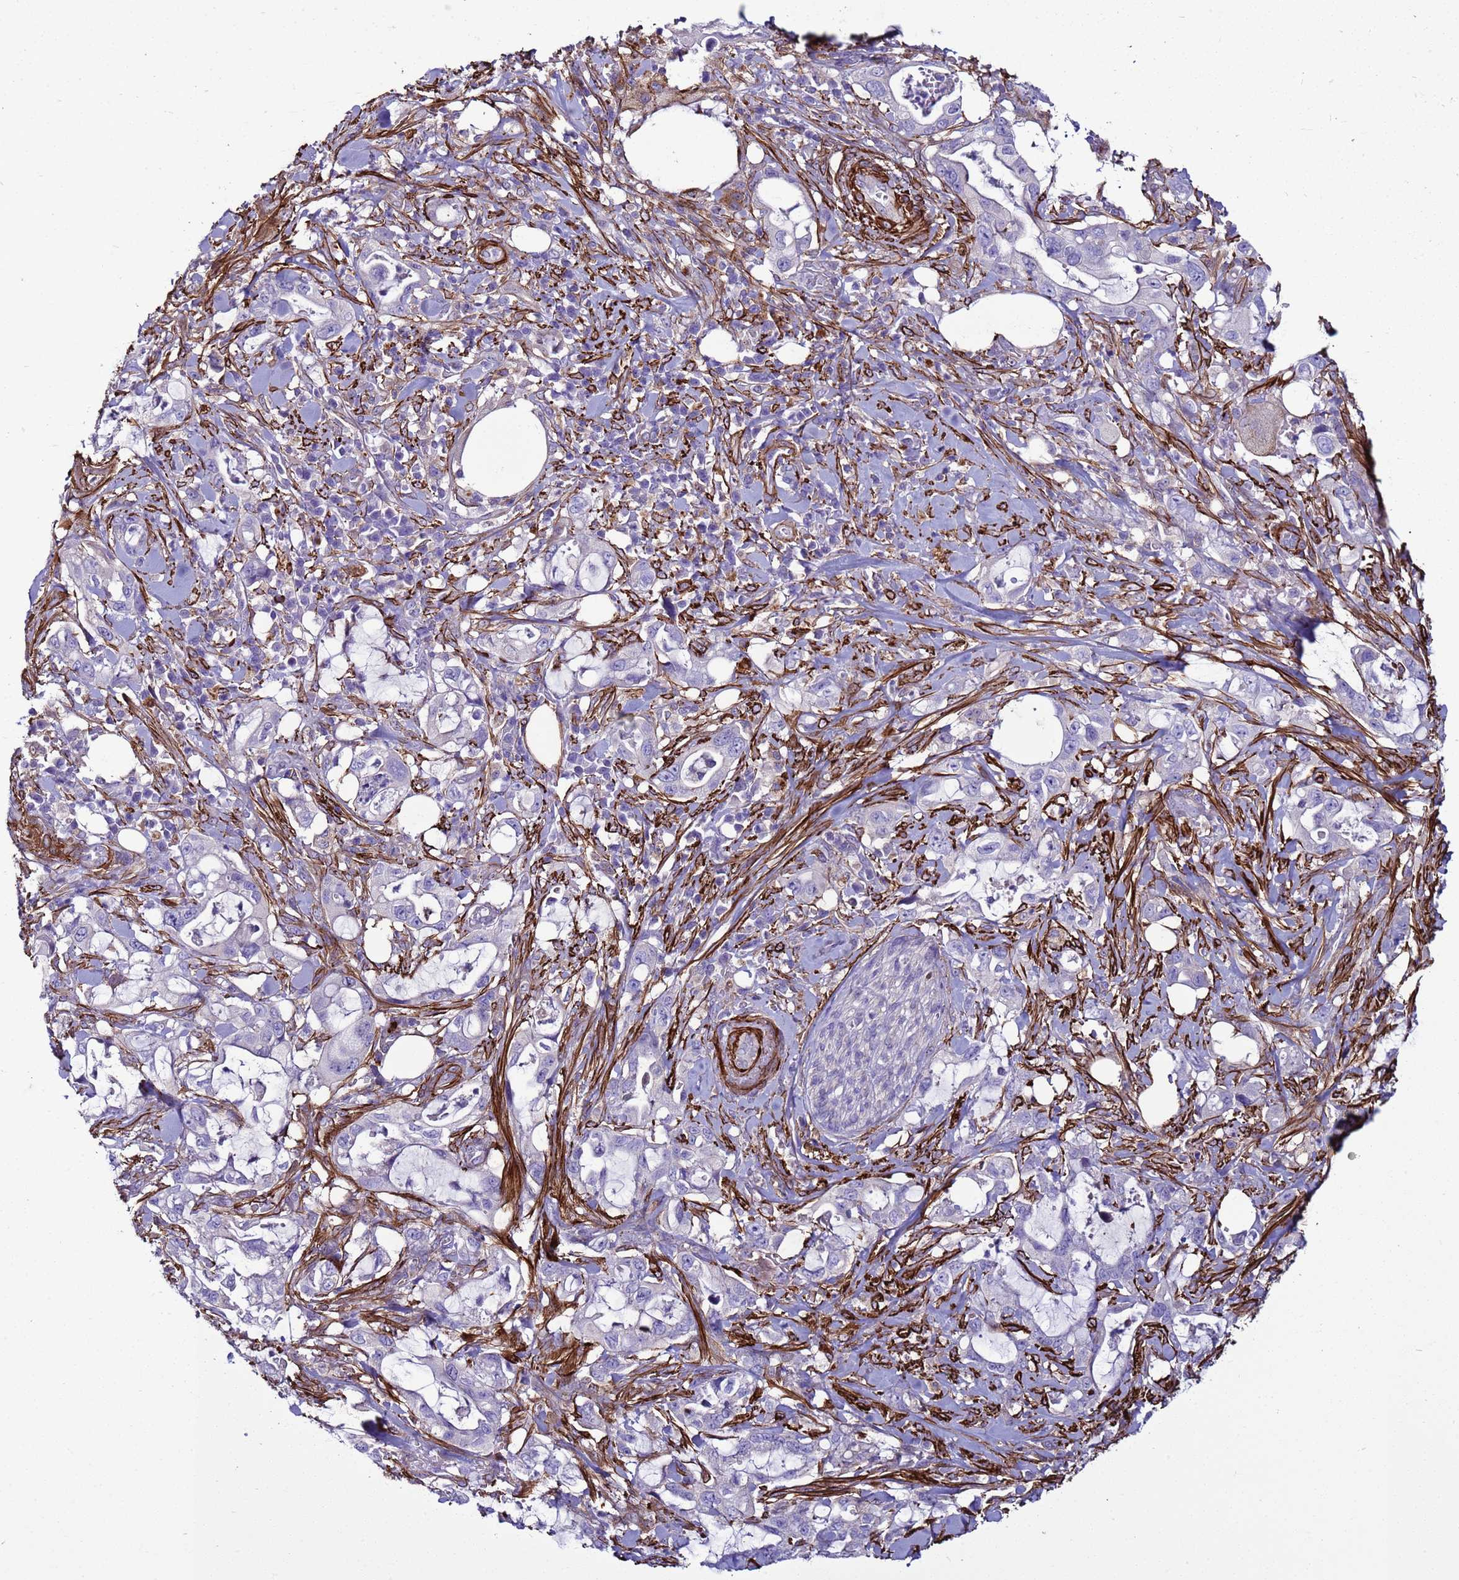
{"staining": {"intensity": "negative", "quantity": "none", "location": "none"}, "tissue": "pancreatic cancer", "cell_type": "Tumor cells", "image_type": "cancer", "snomed": [{"axis": "morphology", "description": "Adenocarcinoma, NOS"}, {"axis": "topography", "description": "Pancreas"}], "caption": "This is an IHC histopathology image of pancreatic adenocarcinoma. There is no positivity in tumor cells.", "gene": "RABL2B", "patient": {"sex": "female", "age": 61}}